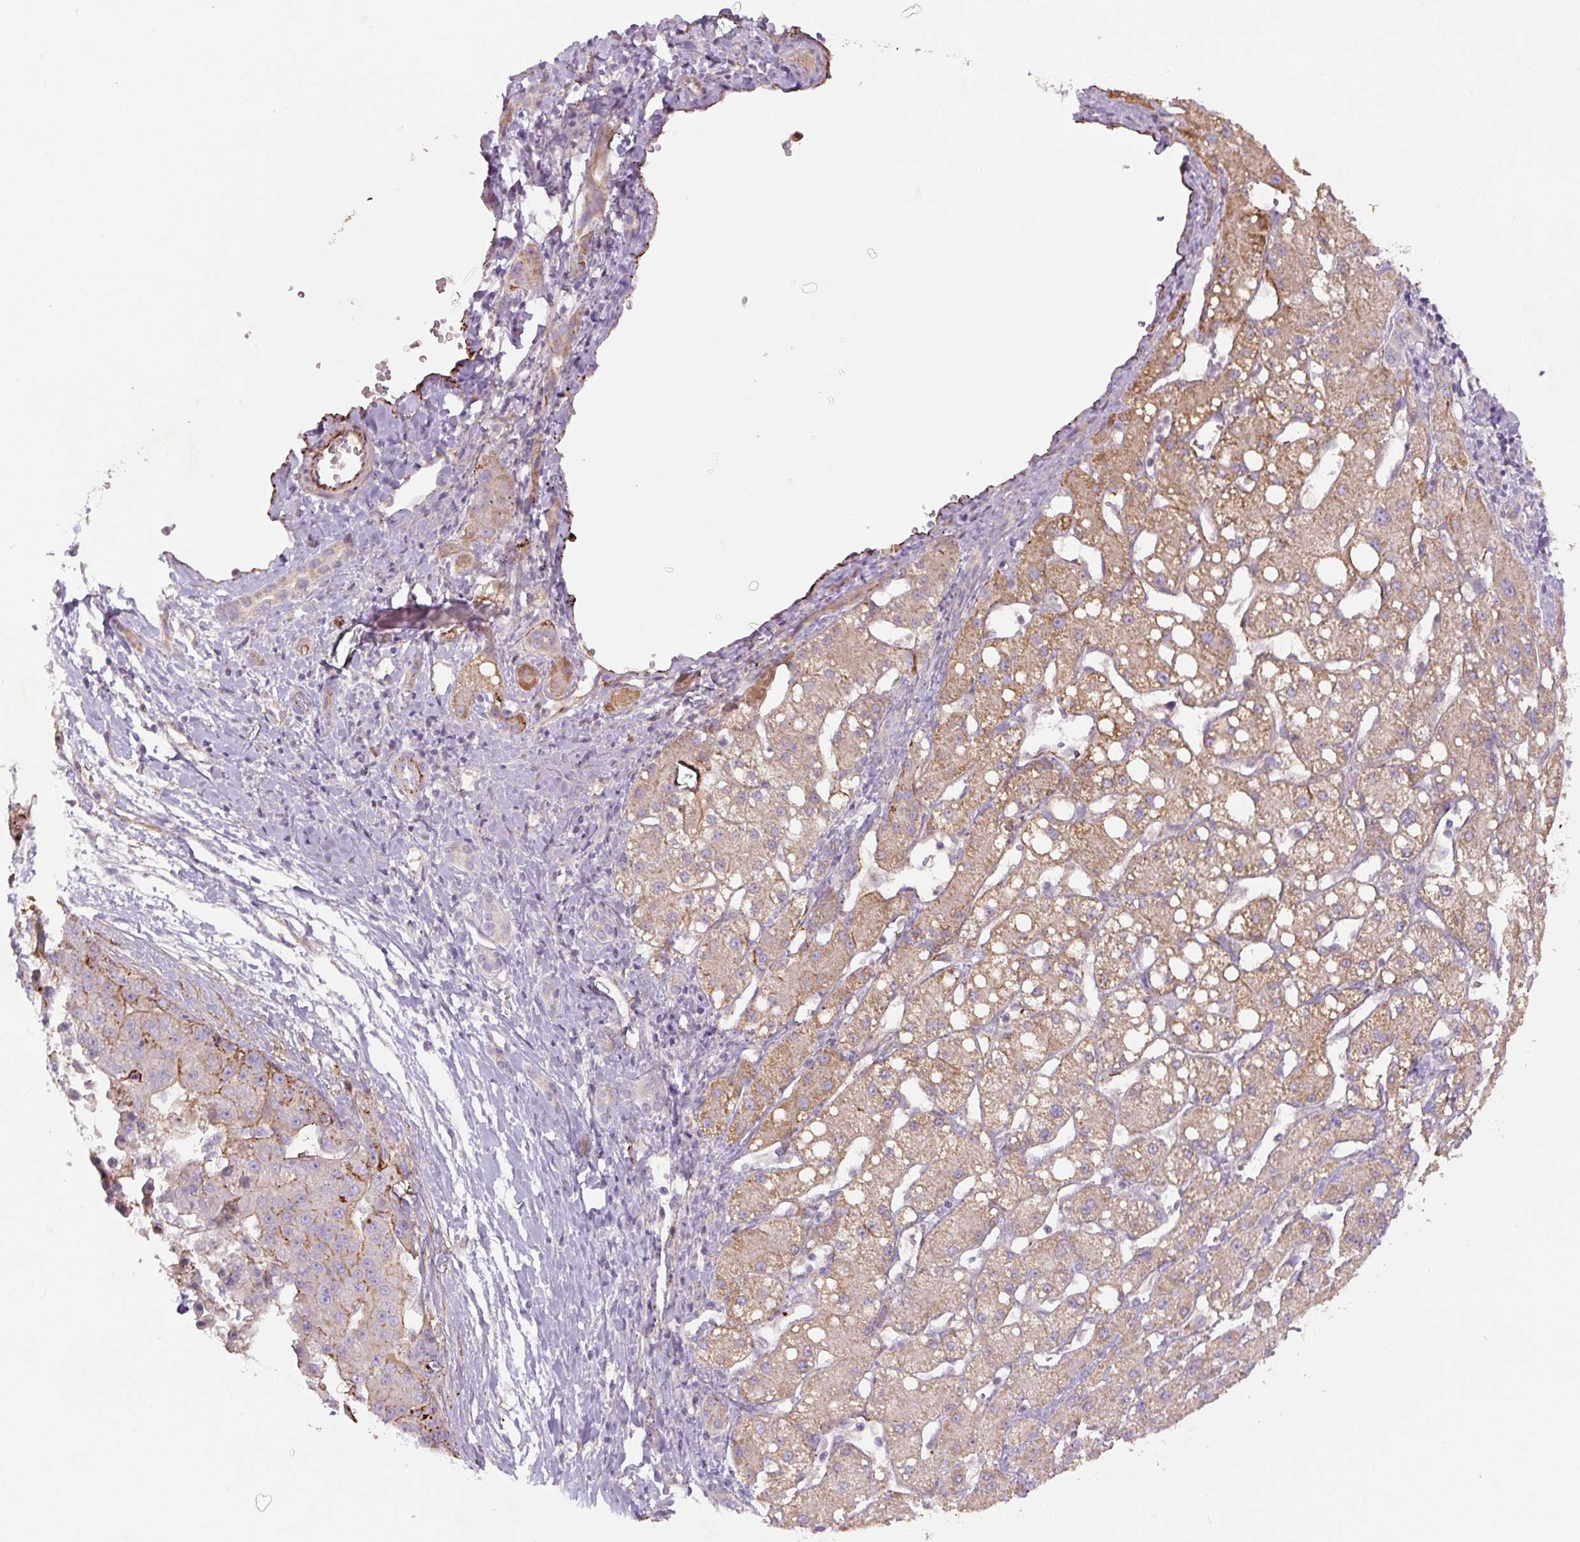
{"staining": {"intensity": "moderate", "quantity": "25%-75%", "location": "cytoplasmic/membranous"}, "tissue": "liver cancer", "cell_type": "Tumor cells", "image_type": "cancer", "snomed": [{"axis": "morphology", "description": "Carcinoma, Hepatocellular, NOS"}, {"axis": "topography", "description": "Liver"}], "caption": "Brown immunohistochemical staining in liver cancer (hepatocellular carcinoma) shows moderate cytoplasmic/membranous staining in approximately 25%-75% of tumor cells. The protein is shown in brown color, while the nuclei are stained blue.", "gene": "CCNI2", "patient": {"sex": "male", "age": 67}}